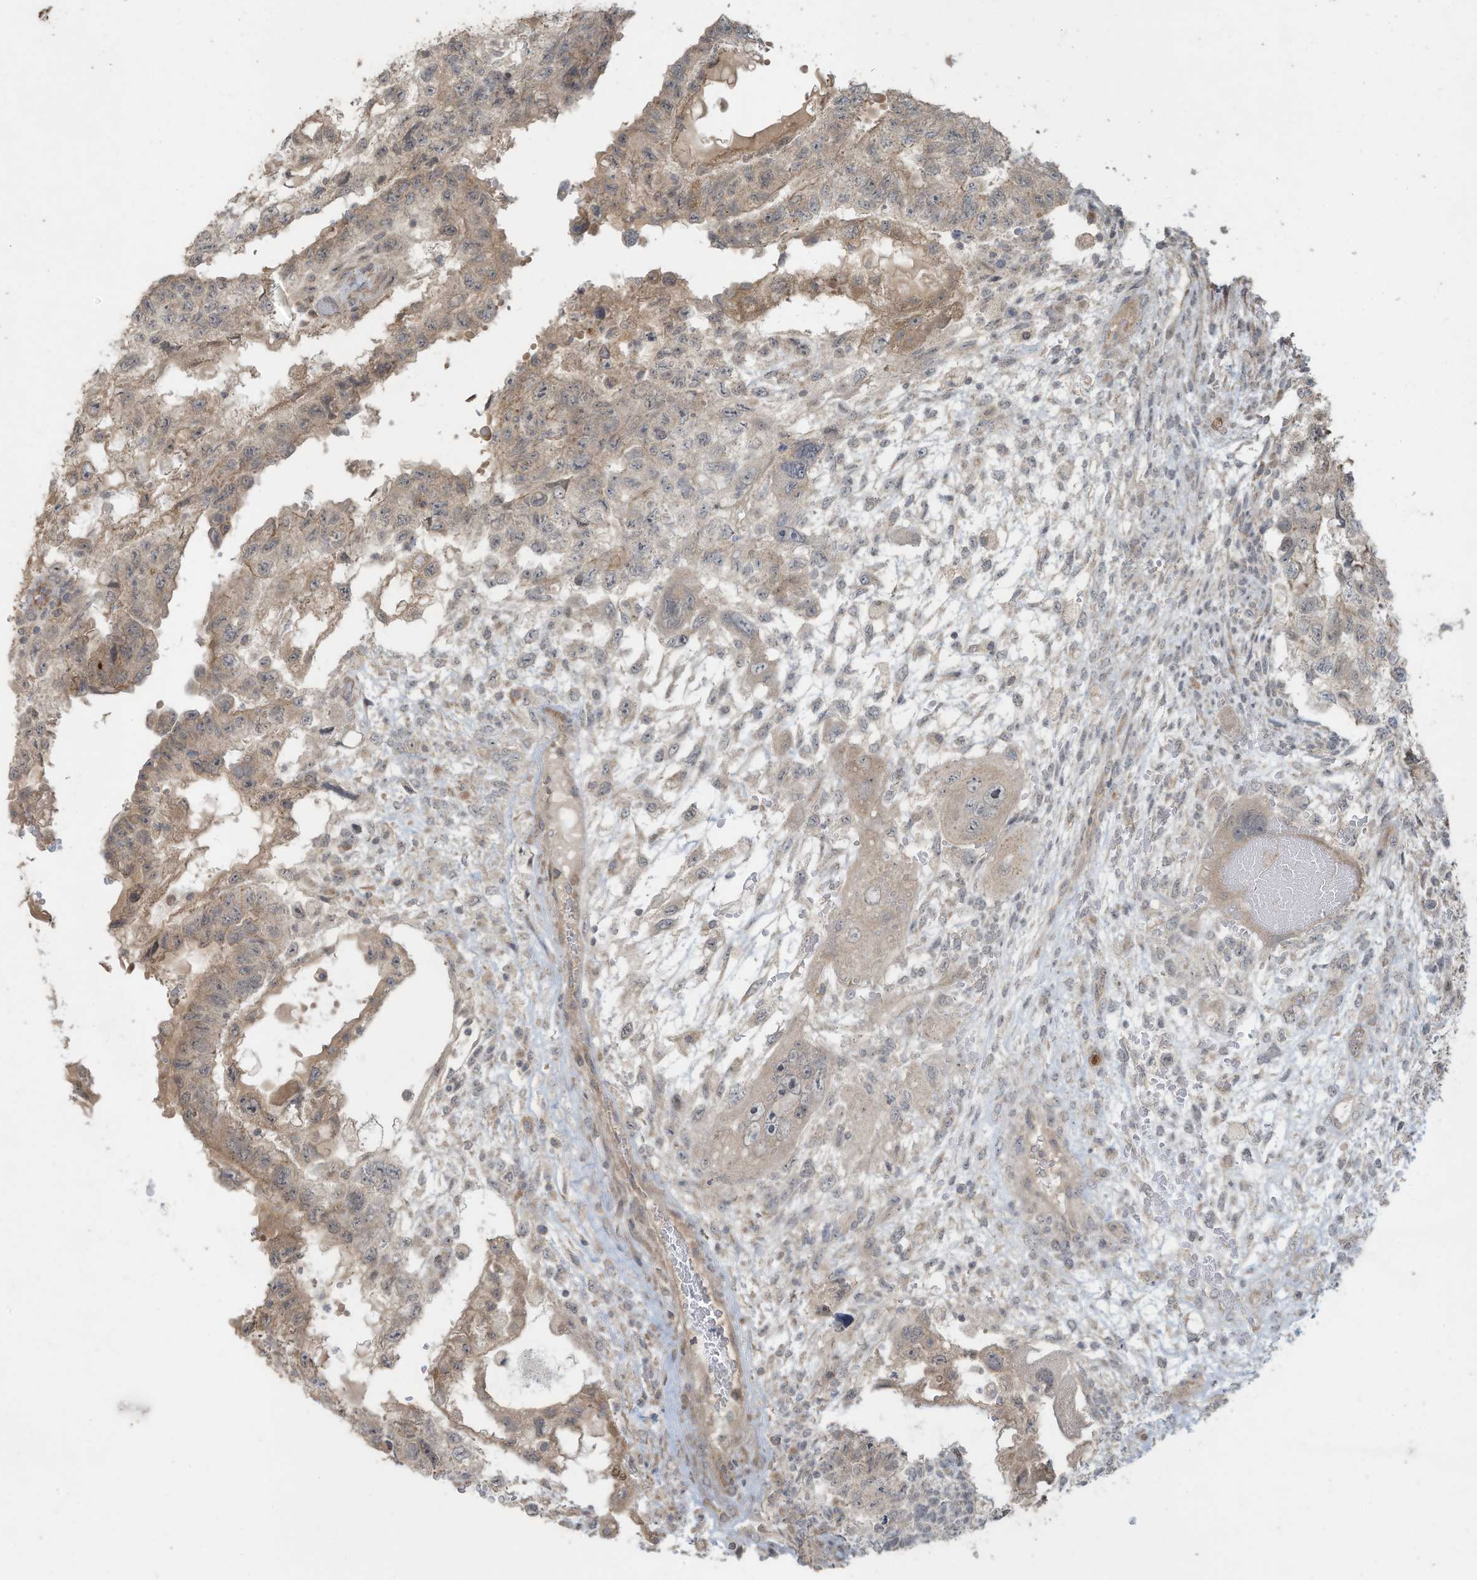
{"staining": {"intensity": "weak", "quantity": "25%-75%", "location": "cytoplasmic/membranous"}, "tissue": "testis cancer", "cell_type": "Tumor cells", "image_type": "cancer", "snomed": [{"axis": "morphology", "description": "Carcinoma, Embryonal, NOS"}, {"axis": "topography", "description": "Testis"}], "caption": "Testis embryonal carcinoma was stained to show a protein in brown. There is low levels of weak cytoplasmic/membranous positivity in approximately 25%-75% of tumor cells.", "gene": "MAGIX", "patient": {"sex": "male", "age": 36}}